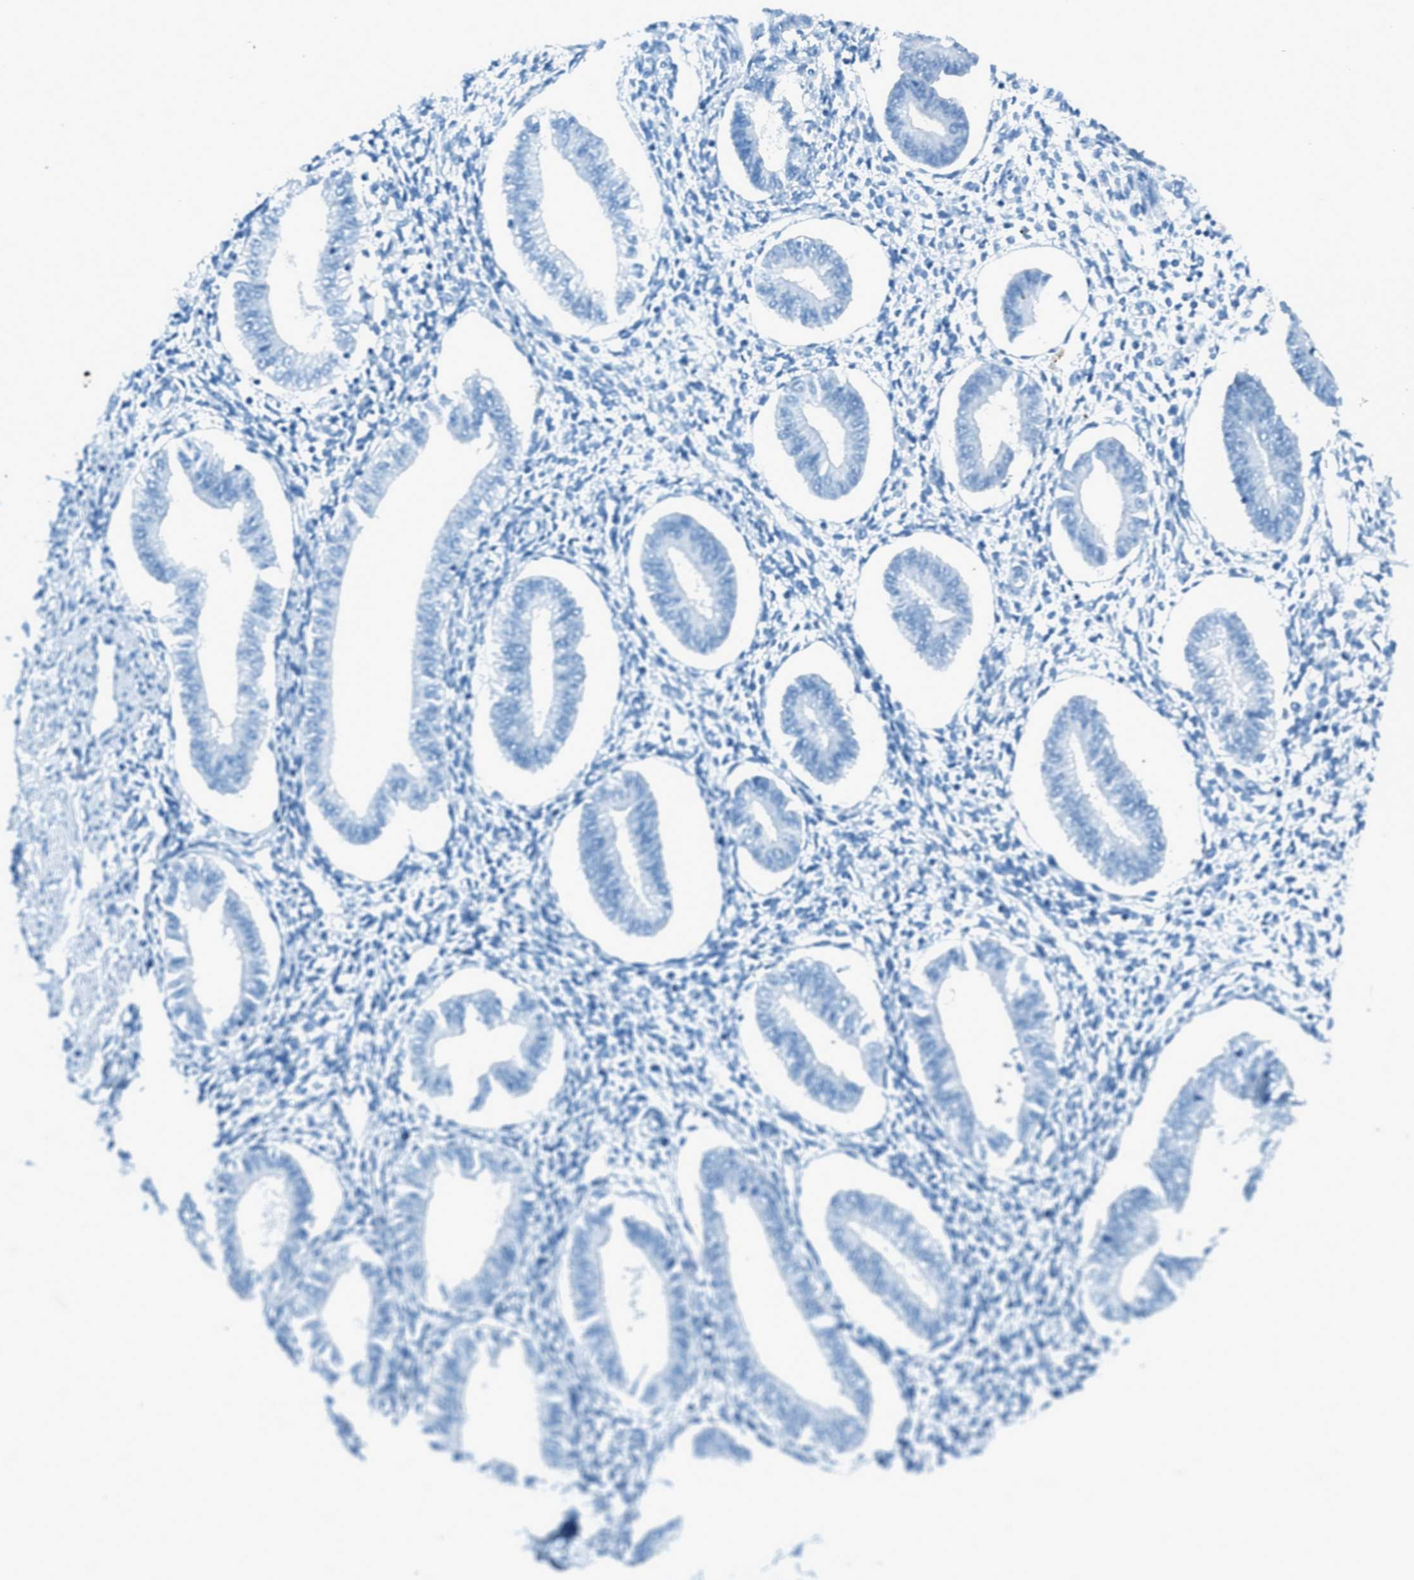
{"staining": {"intensity": "negative", "quantity": "none", "location": "none"}, "tissue": "endometrium", "cell_type": "Cells in endometrial stroma", "image_type": "normal", "snomed": [{"axis": "morphology", "description": "Normal tissue, NOS"}, {"axis": "topography", "description": "Endometrium"}], "caption": "High power microscopy image of an IHC image of normal endometrium, revealing no significant positivity in cells in endometrial stroma. Nuclei are stained in blue.", "gene": "C21orf62", "patient": {"sex": "female", "age": 50}}